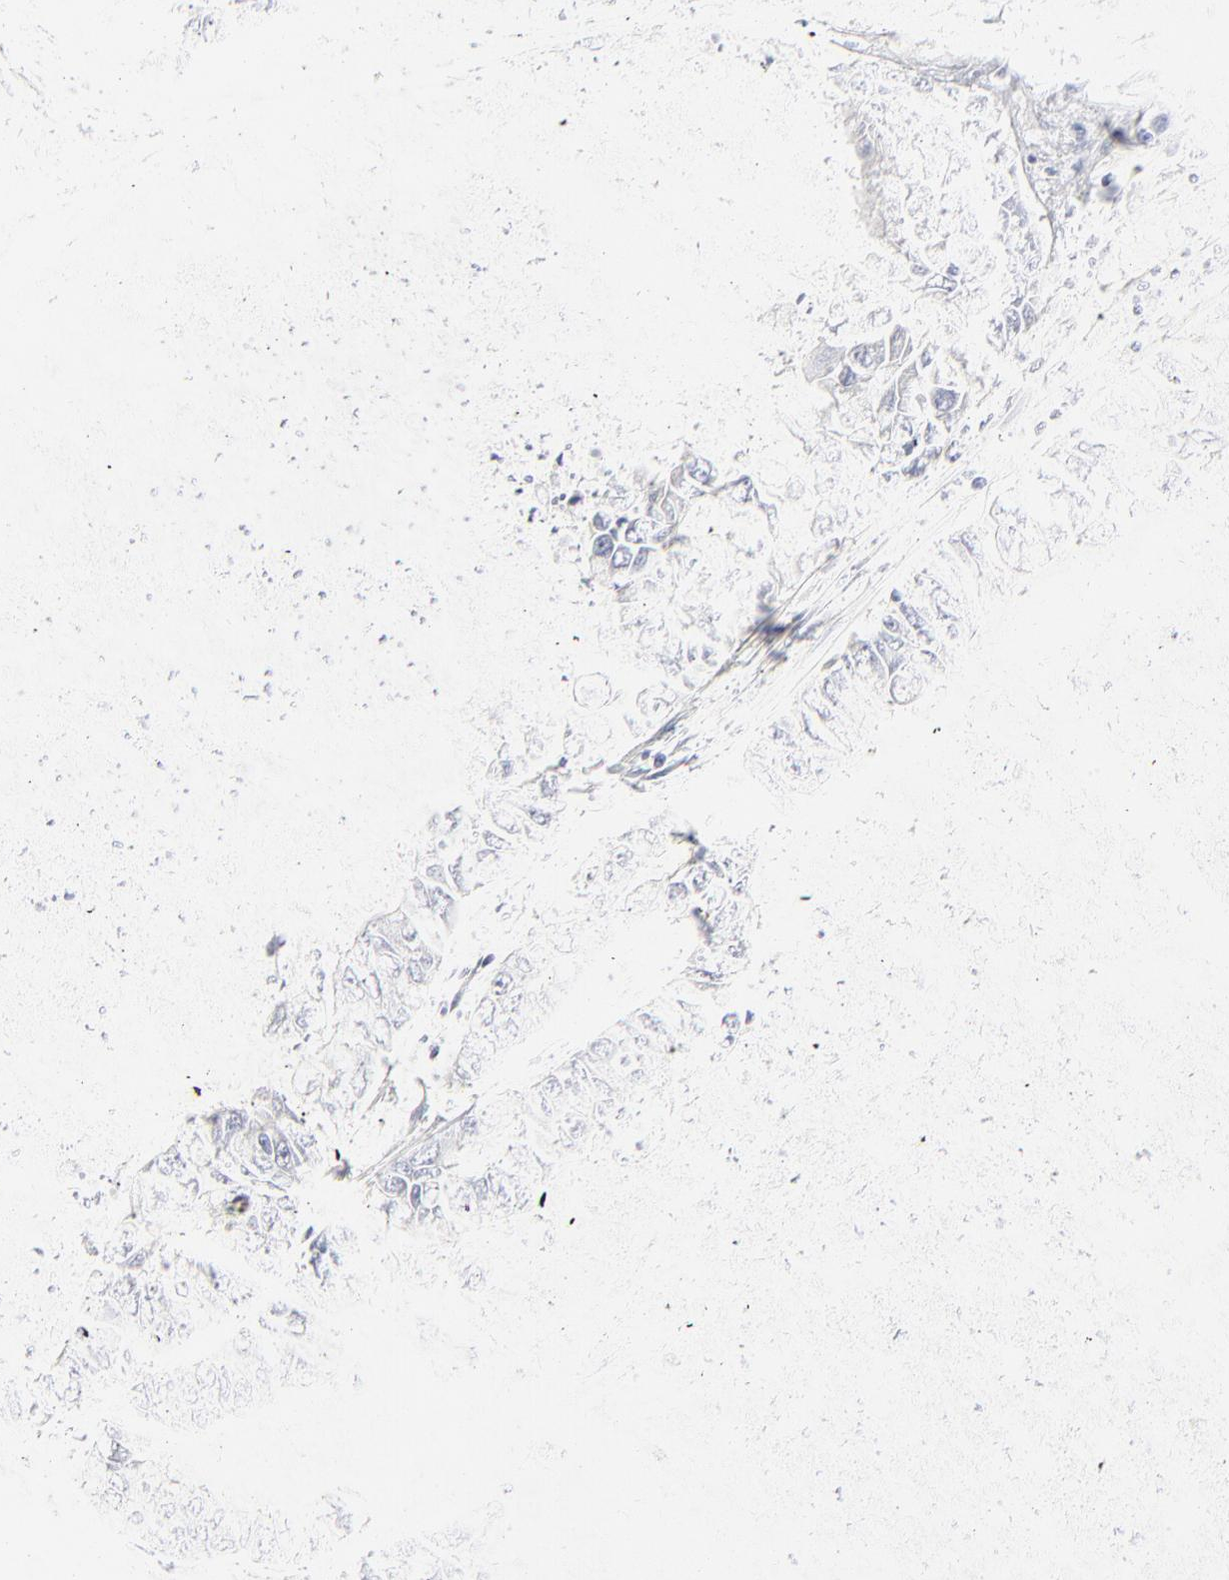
{"staining": {"intensity": "negative", "quantity": "none", "location": "none"}, "tissue": "lung cancer", "cell_type": "Tumor cells", "image_type": "cancer", "snomed": [{"axis": "morphology", "description": "Adenocarcinoma, NOS"}, {"axis": "topography", "description": "Lung"}], "caption": "This is an IHC histopathology image of lung adenocarcinoma. There is no positivity in tumor cells.", "gene": "RBM3", "patient": {"sex": "female", "age": 51}}